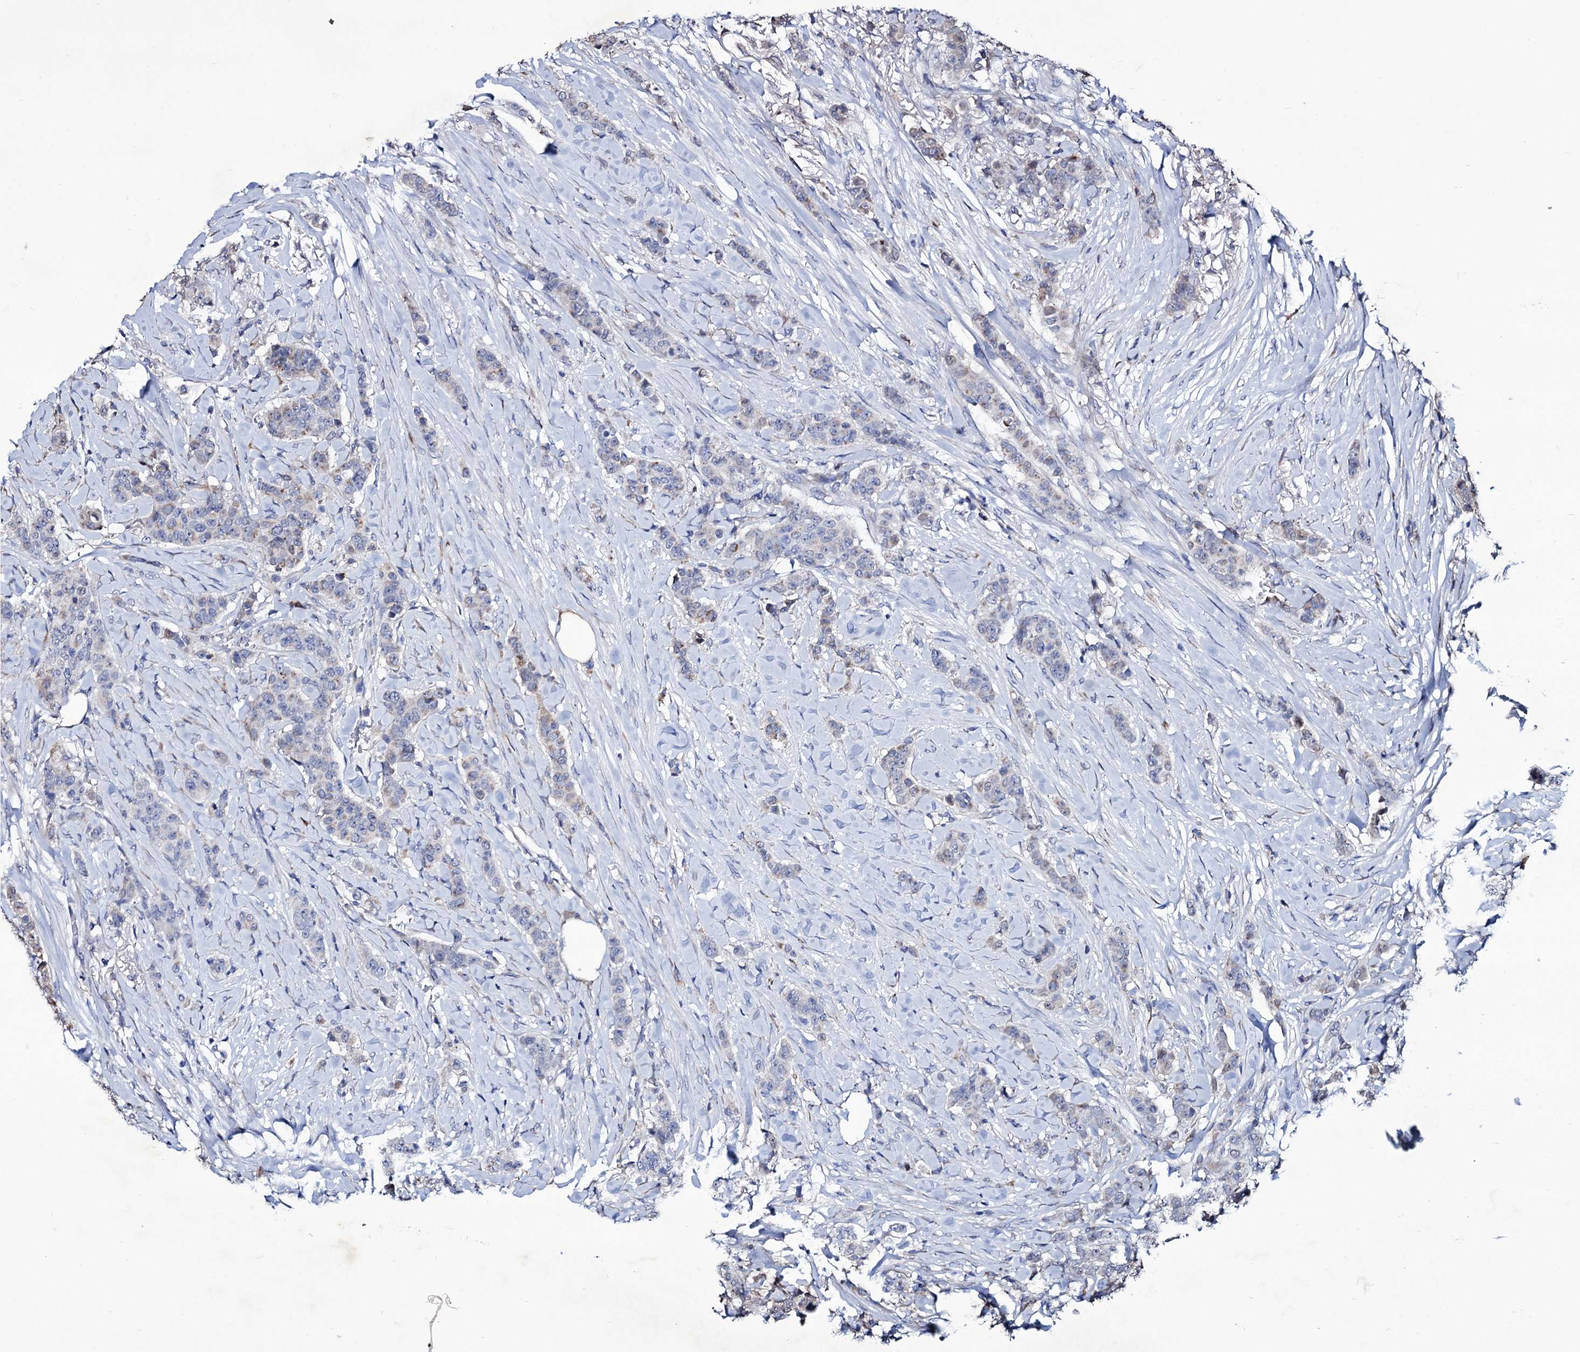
{"staining": {"intensity": "weak", "quantity": "<25%", "location": "cytoplasmic/membranous"}, "tissue": "breast cancer", "cell_type": "Tumor cells", "image_type": "cancer", "snomed": [{"axis": "morphology", "description": "Duct carcinoma"}, {"axis": "topography", "description": "Breast"}], "caption": "Breast cancer was stained to show a protein in brown. There is no significant staining in tumor cells. Nuclei are stained in blue.", "gene": "TUBGCP5", "patient": {"sex": "female", "age": 40}}